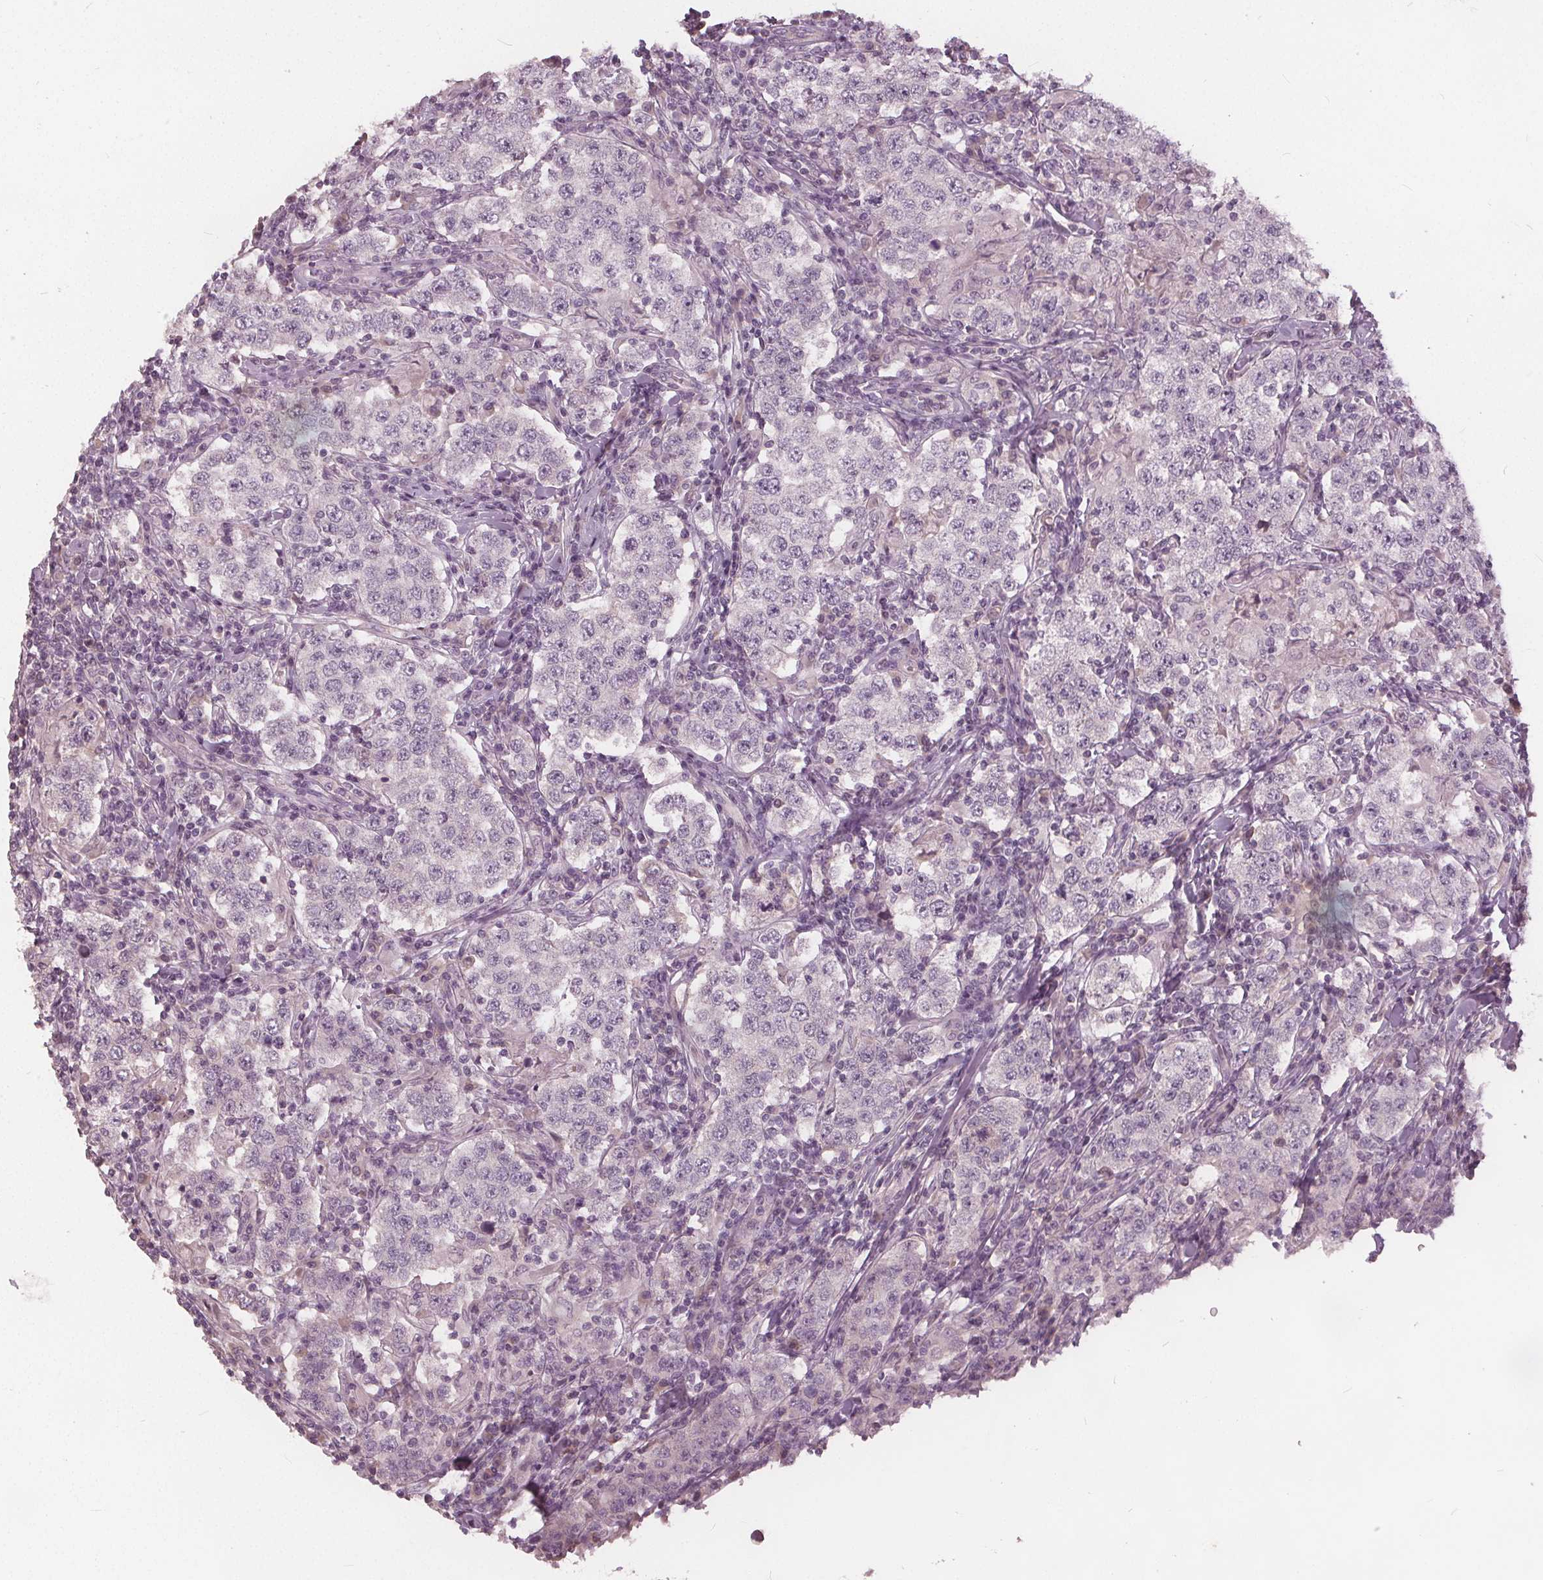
{"staining": {"intensity": "negative", "quantity": "none", "location": "none"}, "tissue": "testis cancer", "cell_type": "Tumor cells", "image_type": "cancer", "snomed": [{"axis": "morphology", "description": "Seminoma, NOS"}, {"axis": "morphology", "description": "Carcinoma, Embryonal, NOS"}, {"axis": "topography", "description": "Testis"}], "caption": "Immunohistochemistry photomicrograph of neoplastic tissue: testis seminoma stained with DAB (3,3'-diaminobenzidine) demonstrates no significant protein expression in tumor cells.", "gene": "KLK13", "patient": {"sex": "male", "age": 41}}